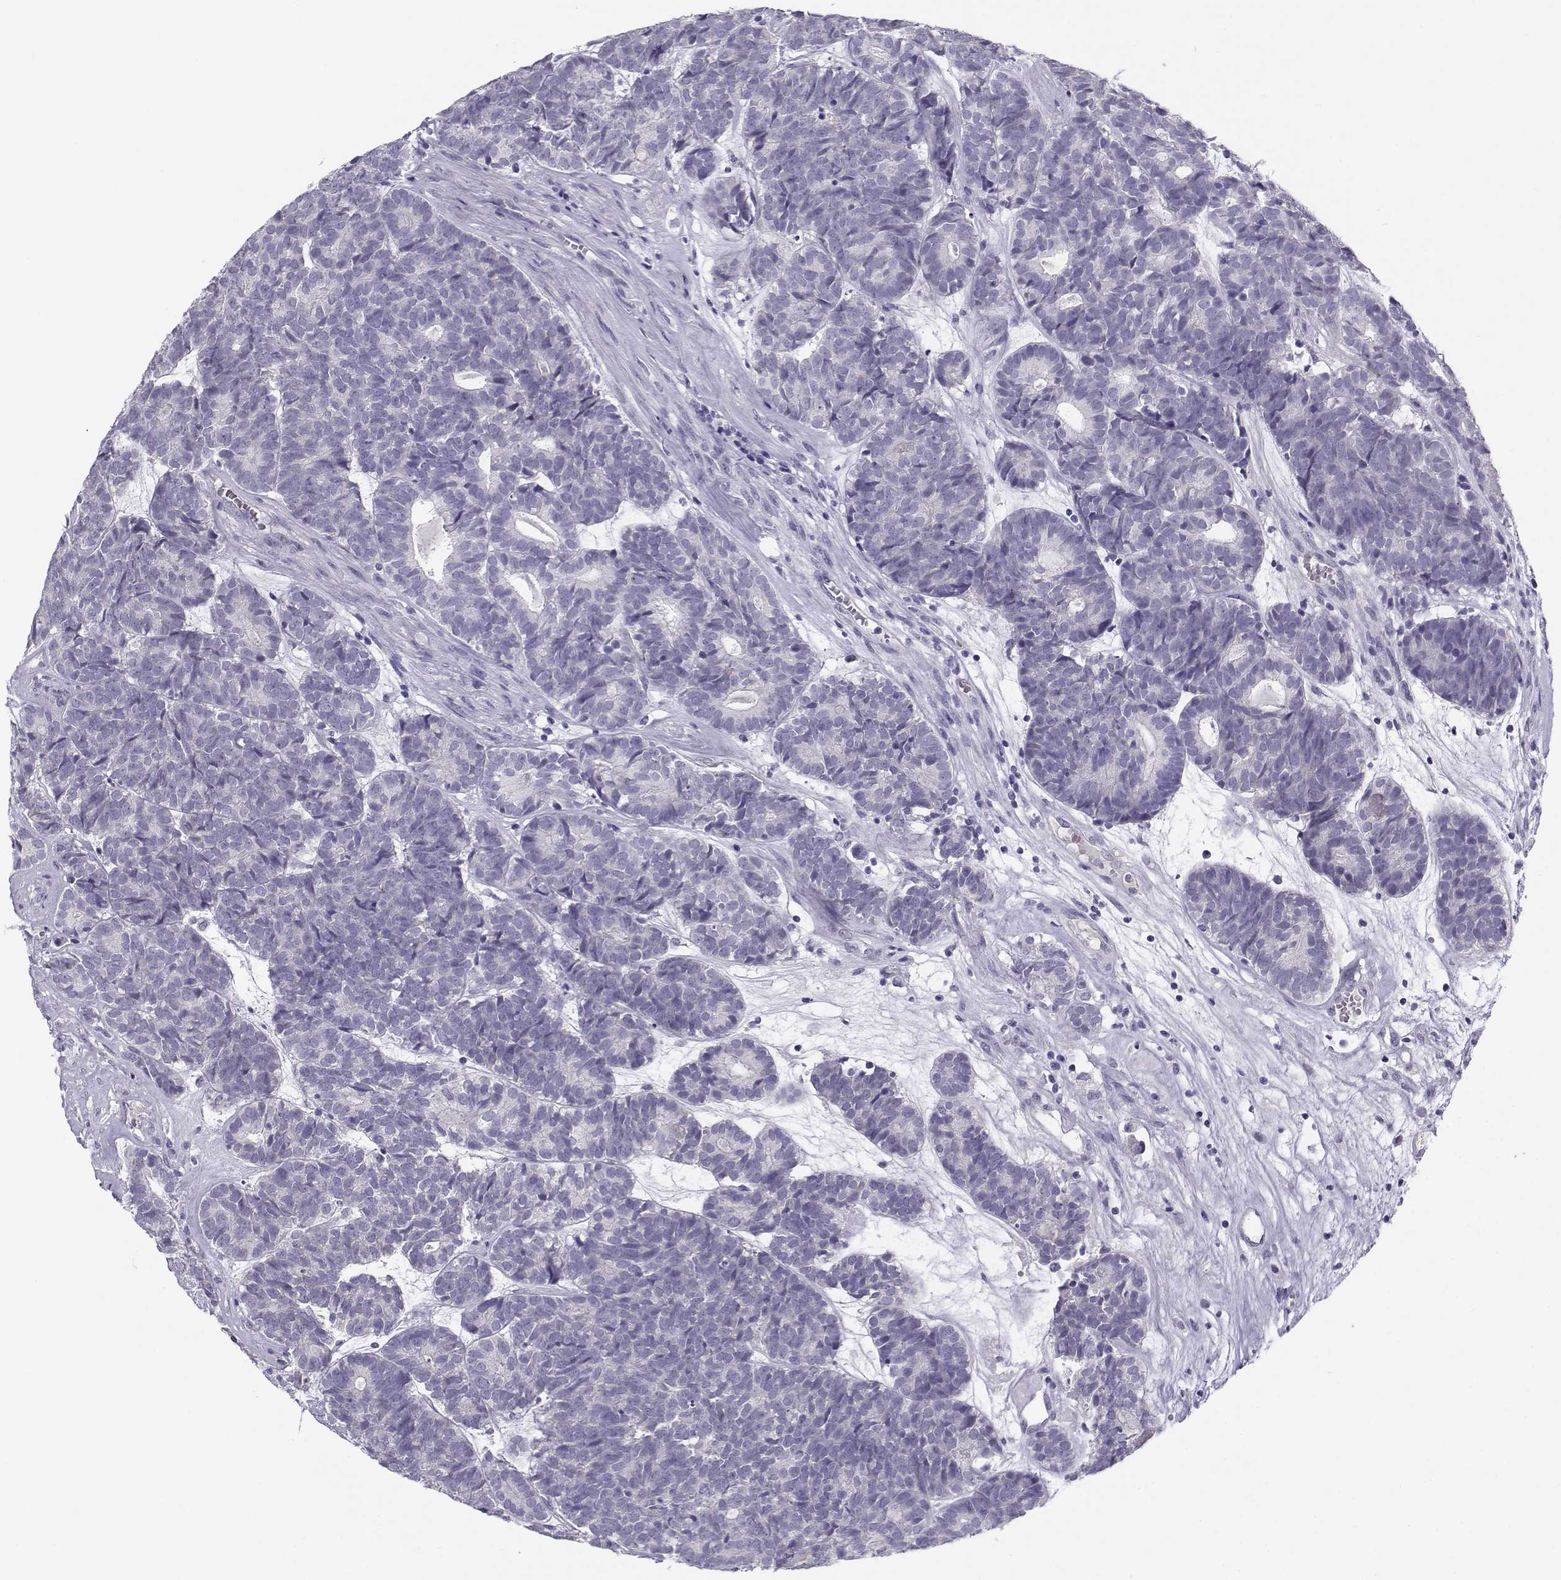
{"staining": {"intensity": "negative", "quantity": "none", "location": "none"}, "tissue": "head and neck cancer", "cell_type": "Tumor cells", "image_type": "cancer", "snomed": [{"axis": "morphology", "description": "Adenocarcinoma, NOS"}, {"axis": "topography", "description": "Head-Neck"}], "caption": "High power microscopy histopathology image of an immunohistochemistry photomicrograph of head and neck cancer (adenocarcinoma), revealing no significant expression in tumor cells.", "gene": "CFAP77", "patient": {"sex": "female", "age": 81}}